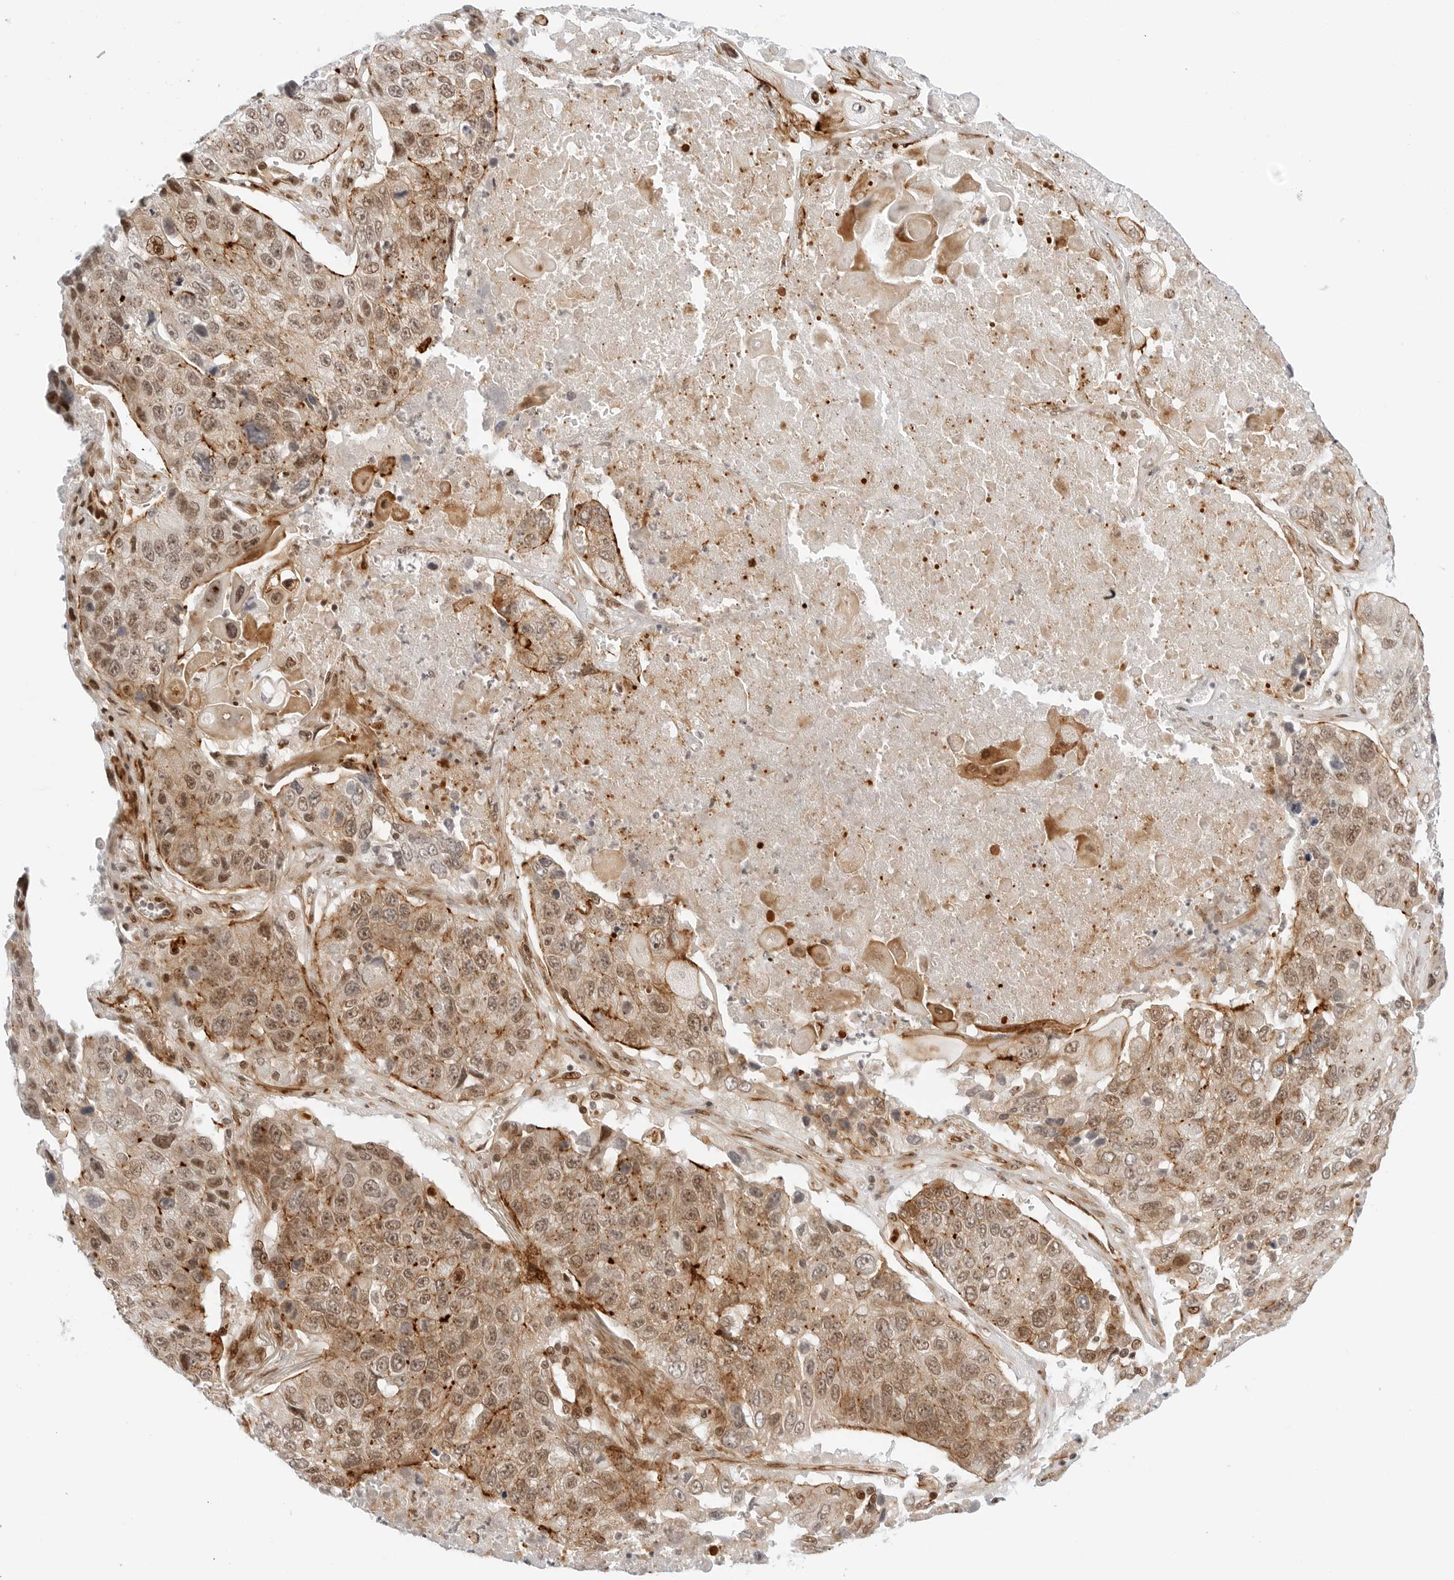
{"staining": {"intensity": "moderate", "quantity": ">75%", "location": "cytoplasmic/membranous,nuclear"}, "tissue": "lung cancer", "cell_type": "Tumor cells", "image_type": "cancer", "snomed": [{"axis": "morphology", "description": "Squamous cell carcinoma, NOS"}, {"axis": "topography", "description": "Lung"}], "caption": "Brown immunohistochemical staining in human lung squamous cell carcinoma reveals moderate cytoplasmic/membranous and nuclear expression in about >75% of tumor cells. (IHC, brightfield microscopy, high magnification).", "gene": "ZNF613", "patient": {"sex": "male", "age": 61}}